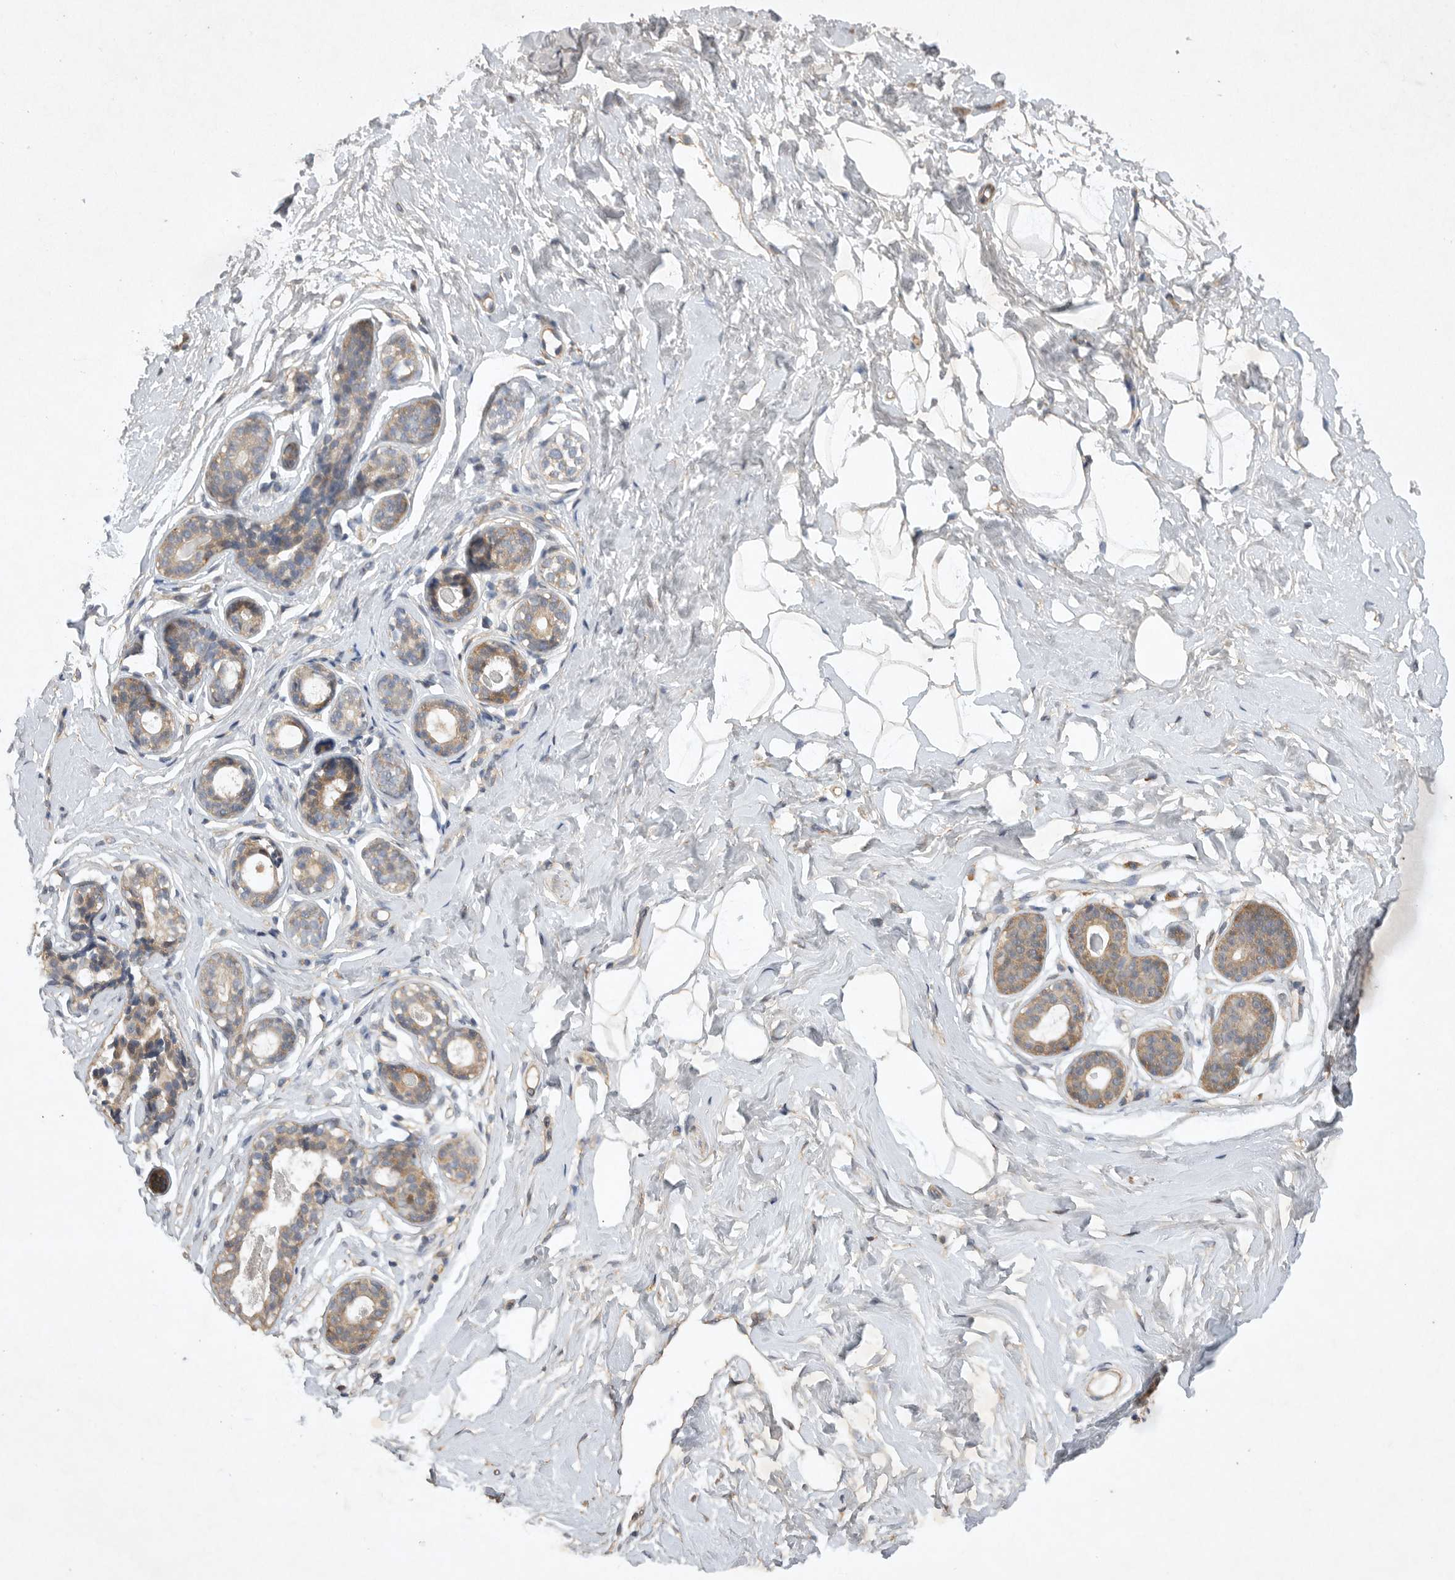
{"staining": {"intensity": "negative", "quantity": "none", "location": "none"}, "tissue": "breast", "cell_type": "Adipocytes", "image_type": "normal", "snomed": [{"axis": "morphology", "description": "Normal tissue, NOS"}, {"axis": "morphology", "description": "Adenoma, NOS"}, {"axis": "topography", "description": "Breast"}], "caption": "Immunohistochemistry (IHC) of benign human breast reveals no expression in adipocytes.", "gene": "EDEM3", "patient": {"sex": "female", "age": 23}}